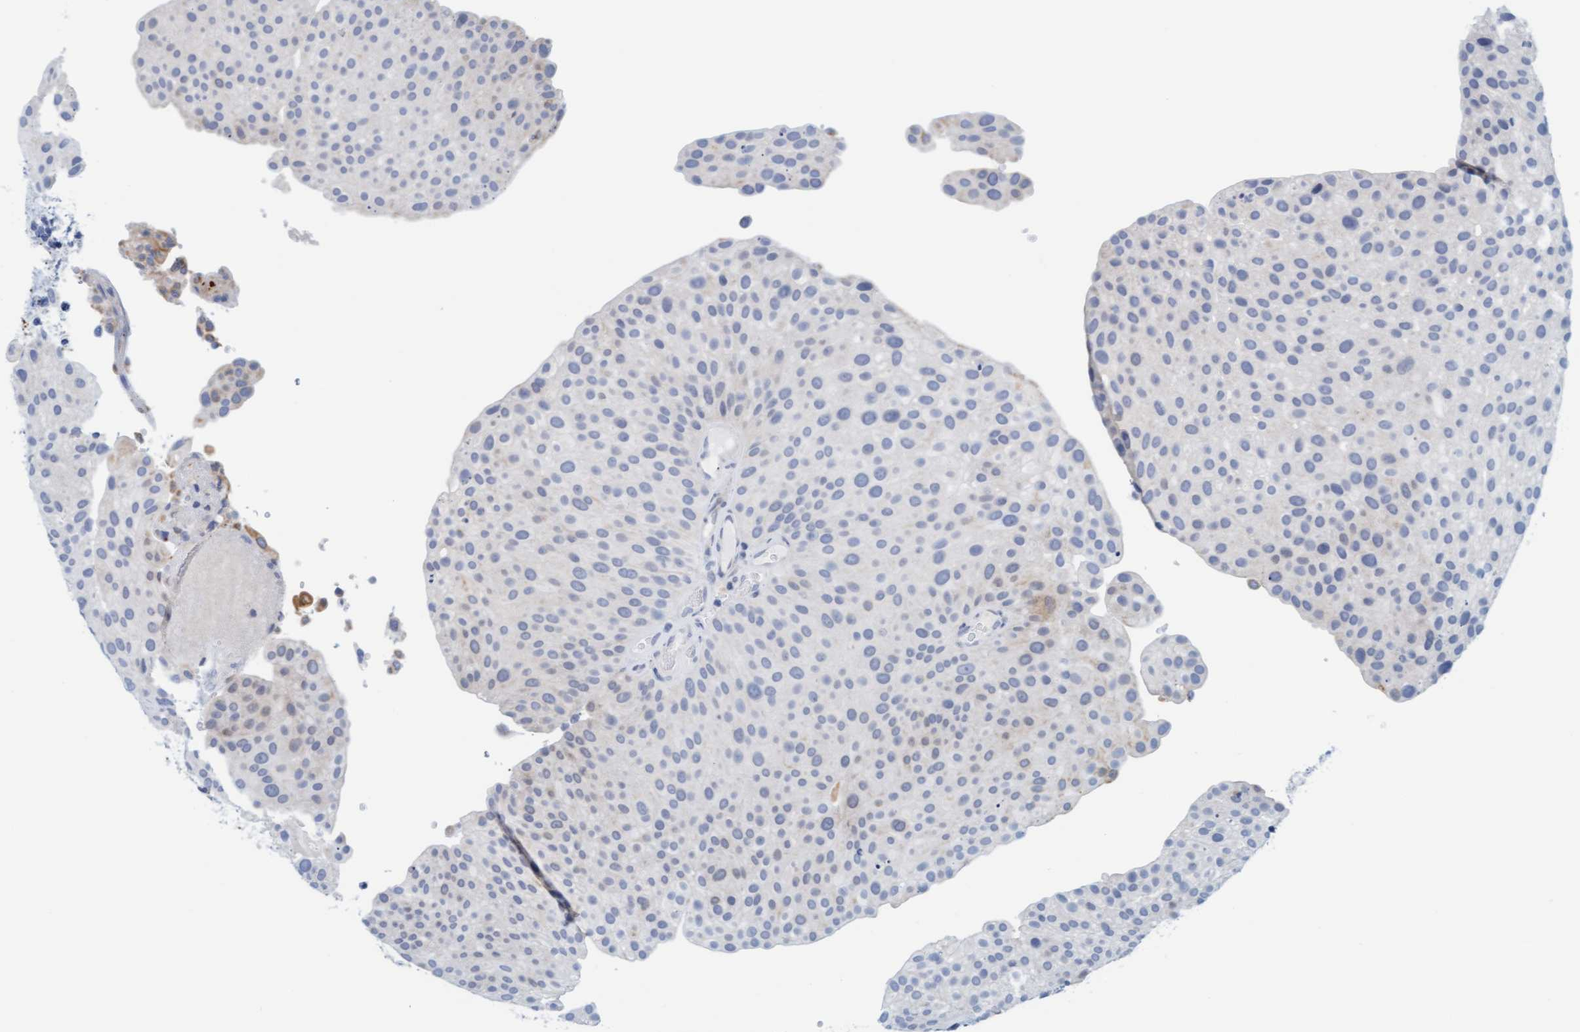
{"staining": {"intensity": "negative", "quantity": "none", "location": "none"}, "tissue": "urothelial cancer", "cell_type": "Tumor cells", "image_type": "cancer", "snomed": [{"axis": "morphology", "description": "Urothelial carcinoma, Low grade"}, {"axis": "topography", "description": "Smooth muscle"}, {"axis": "topography", "description": "Urinary bladder"}], "caption": "Protein analysis of urothelial carcinoma (low-grade) exhibits no significant expression in tumor cells. The staining was performed using DAB to visualize the protein expression in brown, while the nuclei were stained in blue with hematoxylin (Magnification: 20x).", "gene": "CPA3", "patient": {"sex": "male", "age": 60}}